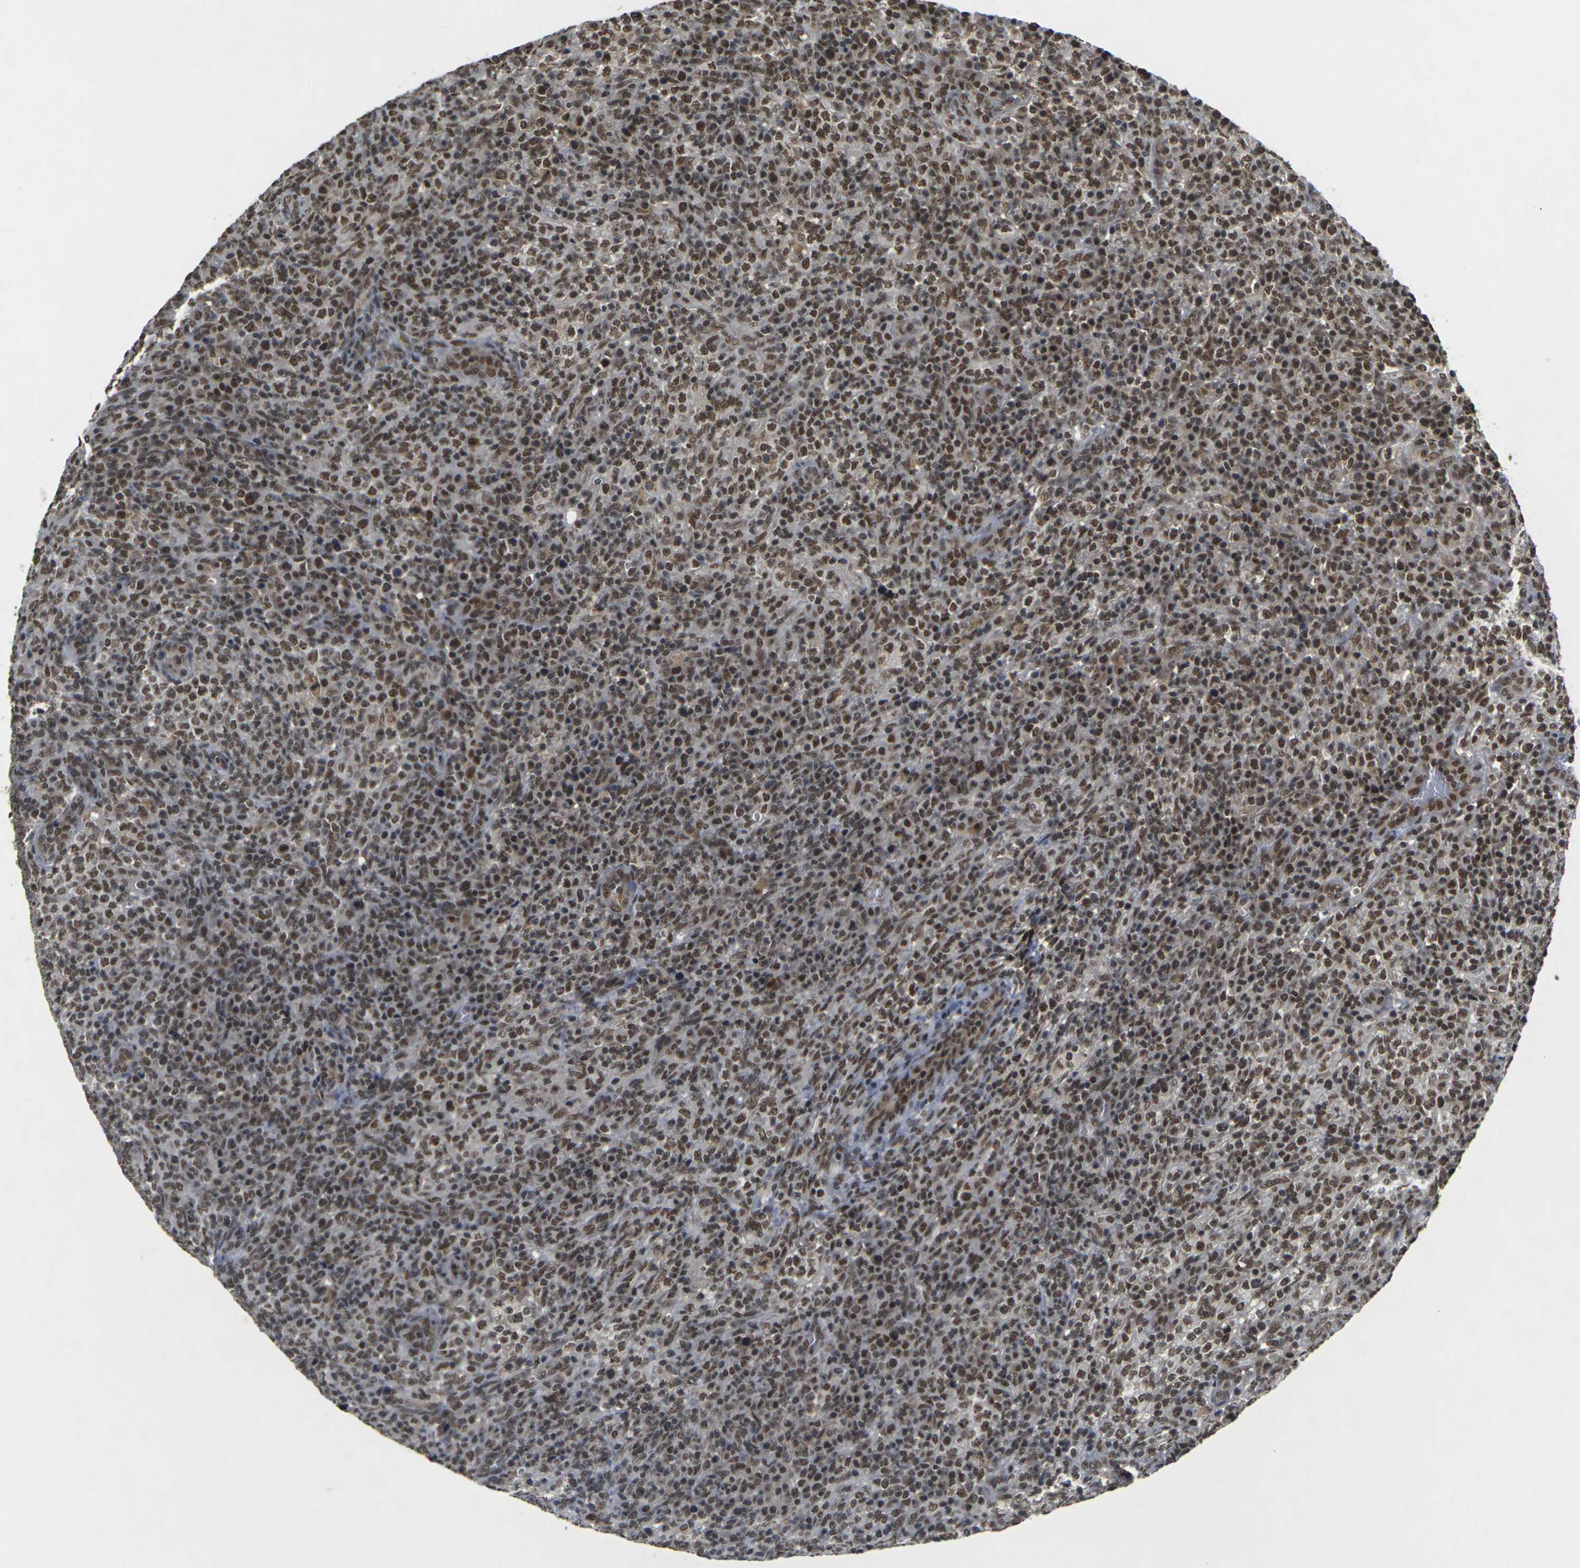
{"staining": {"intensity": "moderate", "quantity": ">75%", "location": "nuclear"}, "tissue": "lymphoma", "cell_type": "Tumor cells", "image_type": "cancer", "snomed": [{"axis": "morphology", "description": "Malignant lymphoma, non-Hodgkin's type, High grade"}, {"axis": "topography", "description": "Lymph node"}], "caption": "A histopathology image of human high-grade malignant lymphoma, non-Hodgkin's type stained for a protein reveals moderate nuclear brown staining in tumor cells. Nuclei are stained in blue.", "gene": "NELFA", "patient": {"sex": "female", "age": 76}}